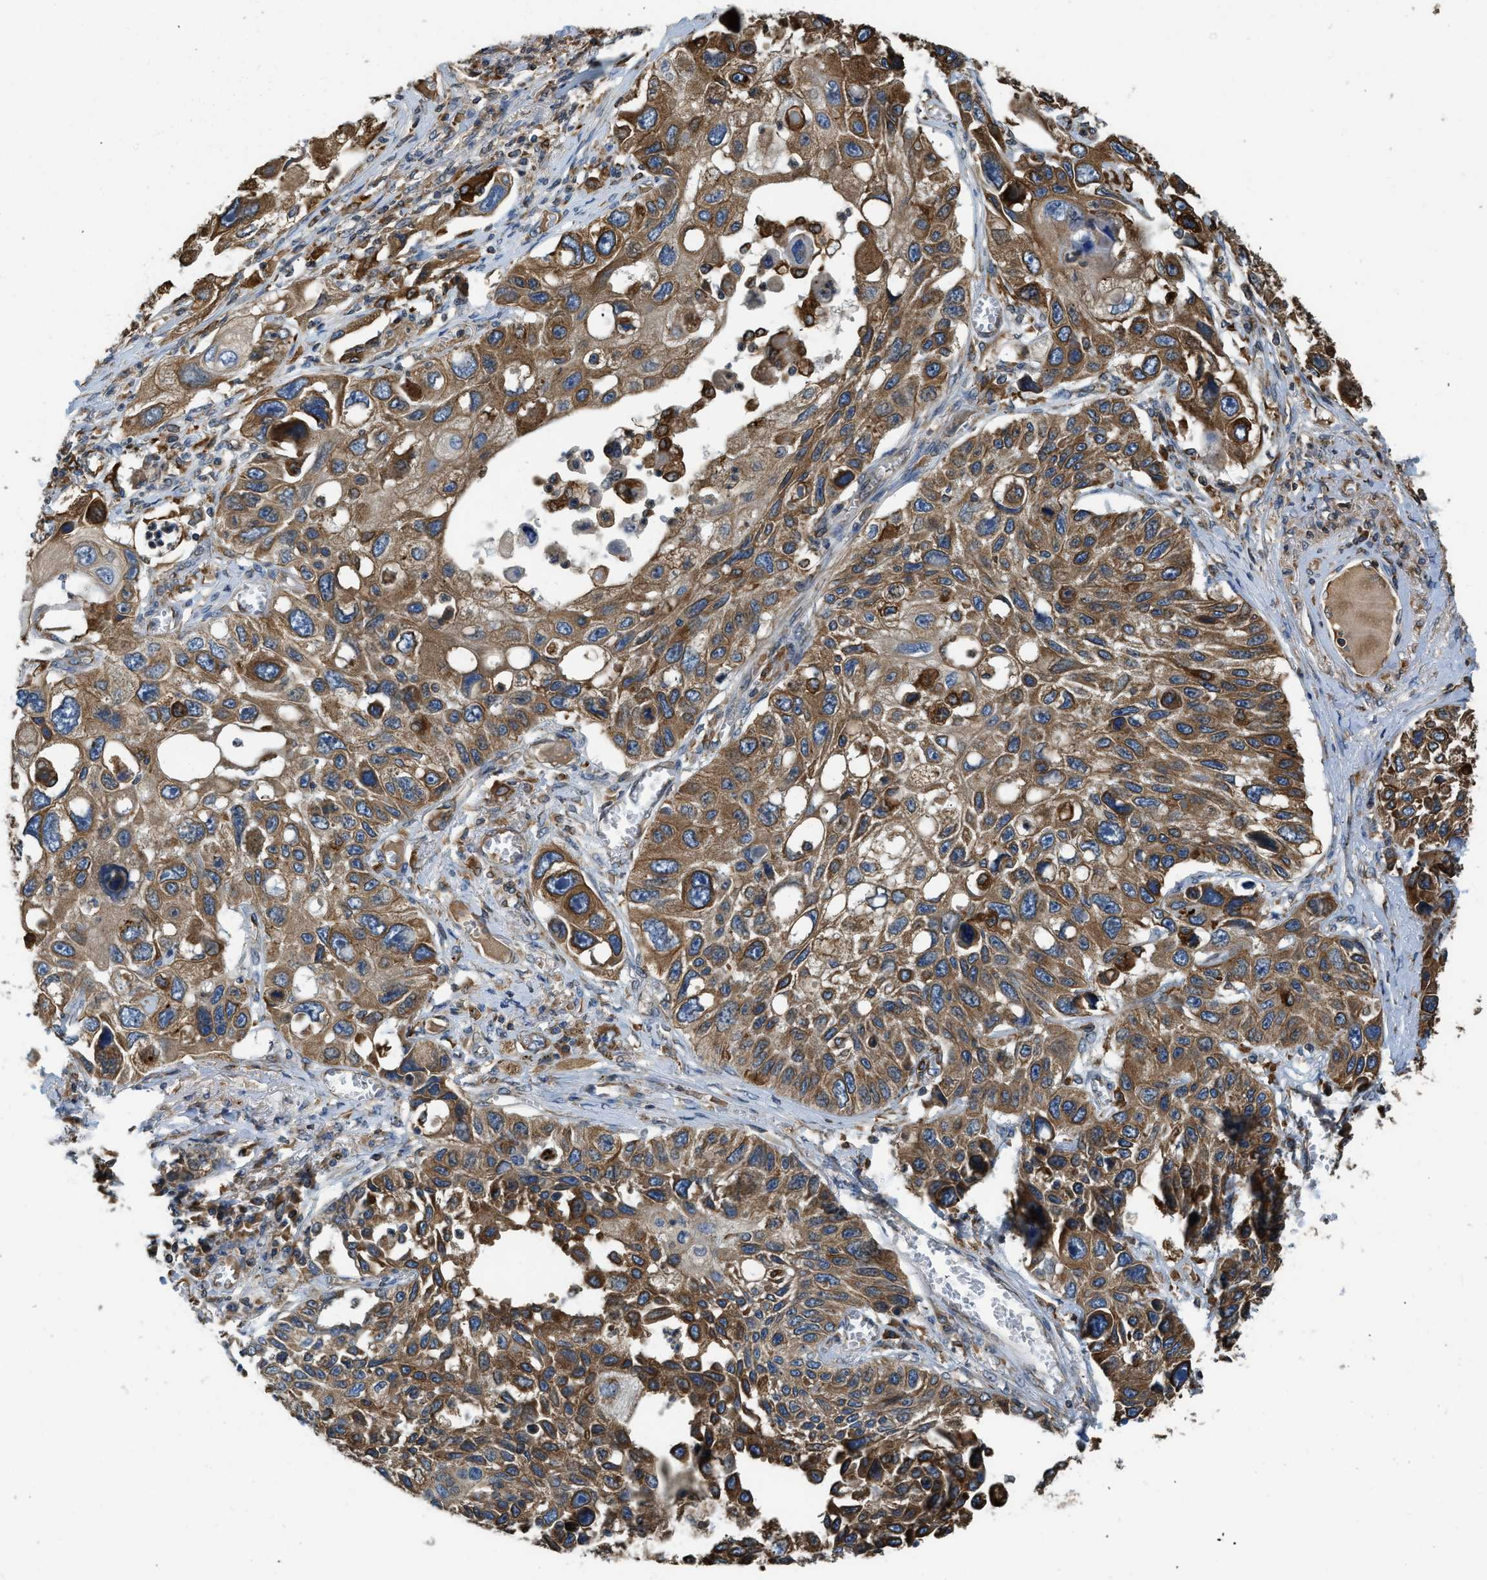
{"staining": {"intensity": "moderate", "quantity": ">75%", "location": "cytoplasmic/membranous"}, "tissue": "lung cancer", "cell_type": "Tumor cells", "image_type": "cancer", "snomed": [{"axis": "morphology", "description": "Squamous cell carcinoma, NOS"}, {"axis": "topography", "description": "Lung"}], "caption": "Lung squamous cell carcinoma stained for a protein (brown) reveals moderate cytoplasmic/membranous positive positivity in about >75% of tumor cells.", "gene": "BCAP31", "patient": {"sex": "male", "age": 71}}